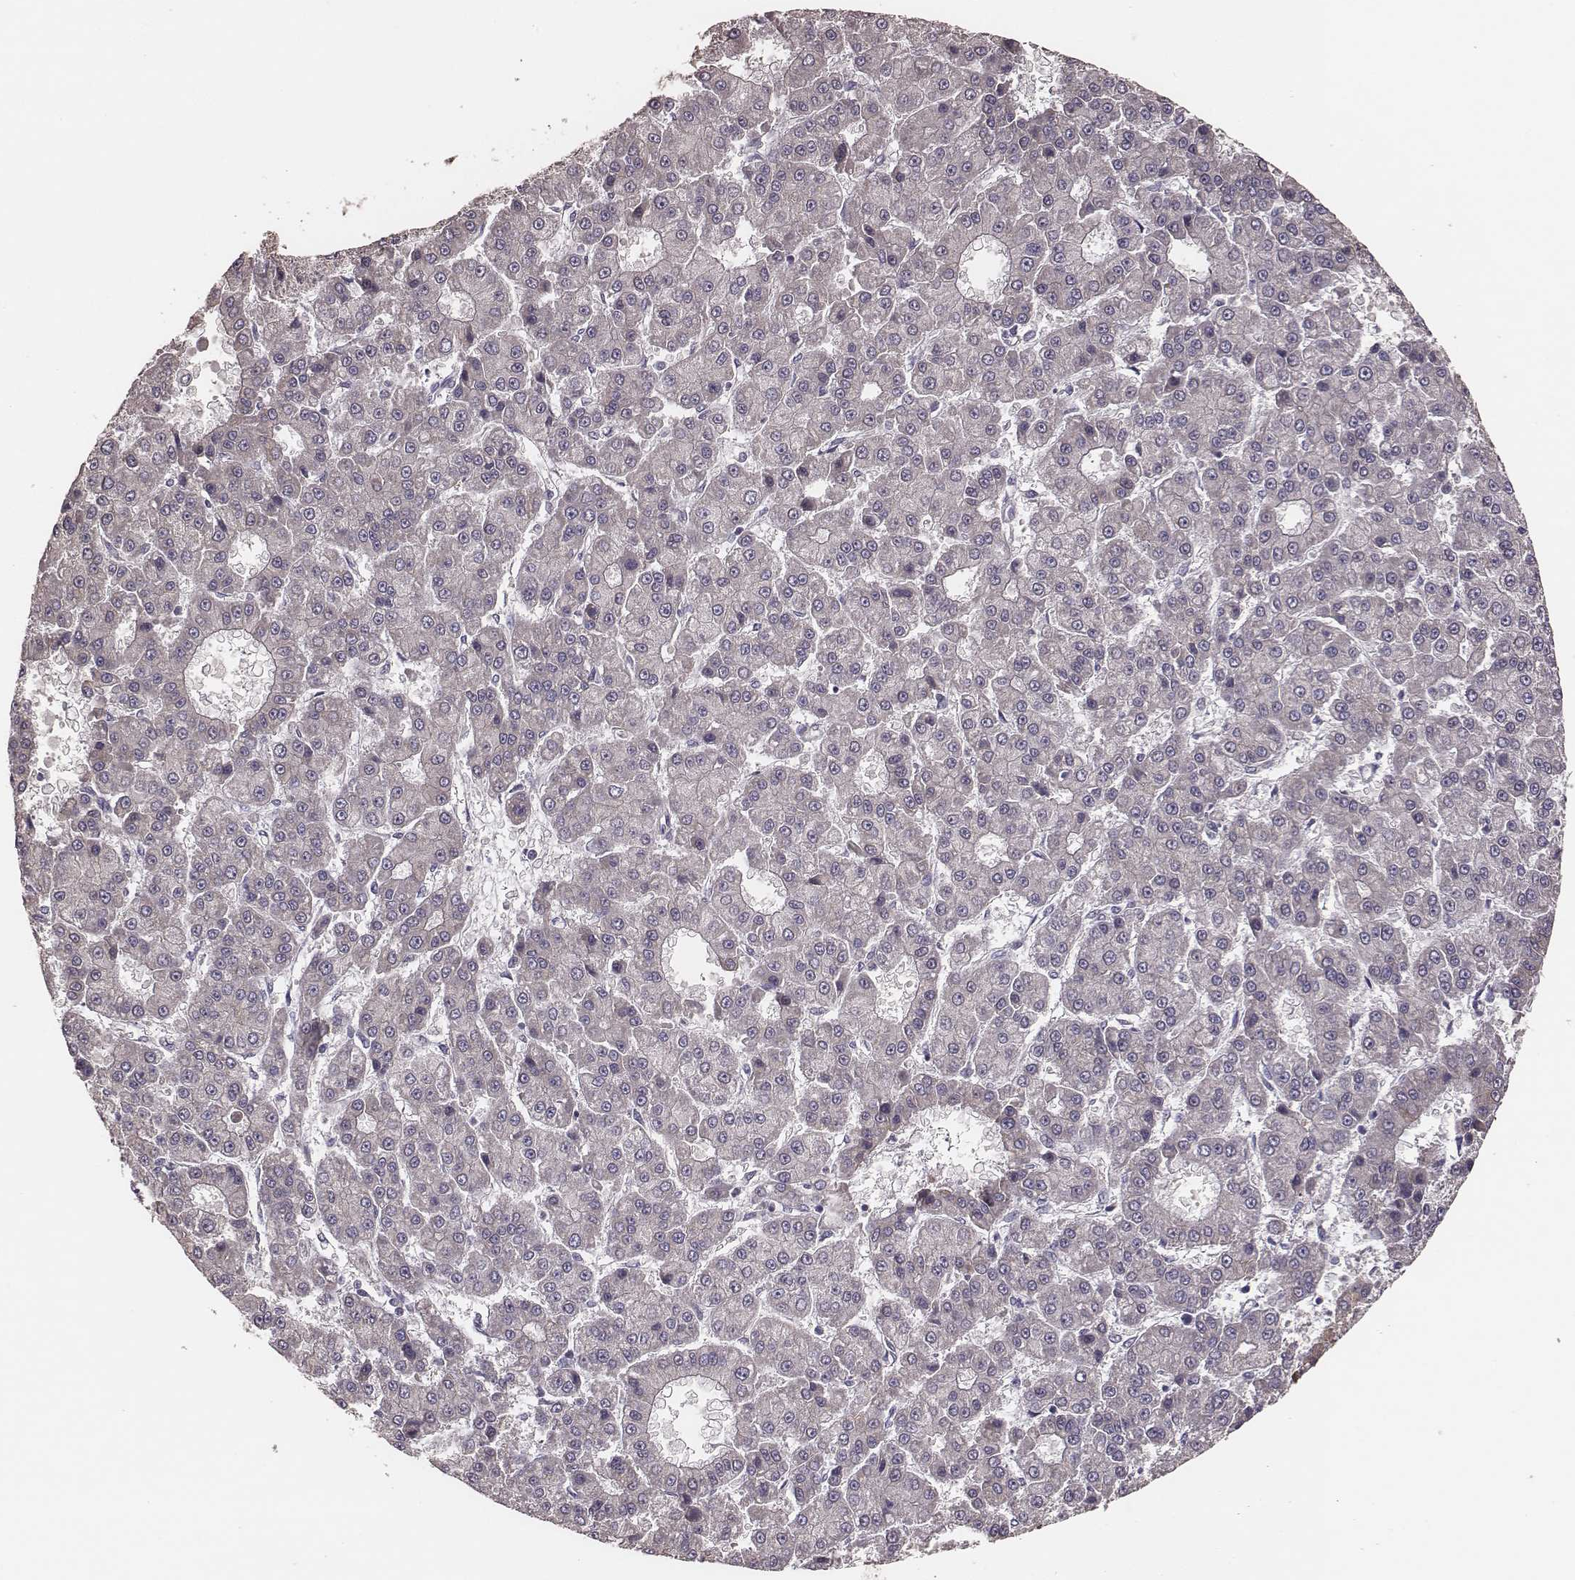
{"staining": {"intensity": "negative", "quantity": "none", "location": "none"}, "tissue": "liver cancer", "cell_type": "Tumor cells", "image_type": "cancer", "snomed": [{"axis": "morphology", "description": "Carcinoma, Hepatocellular, NOS"}, {"axis": "topography", "description": "Liver"}], "caption": "Human liver hepatocellular carcinoma stained for a protein using immunohistochemistry displays no expression in tumor cells.", "gene": "HAVCR1", "patient": {"sex": "male", "age": 70}}